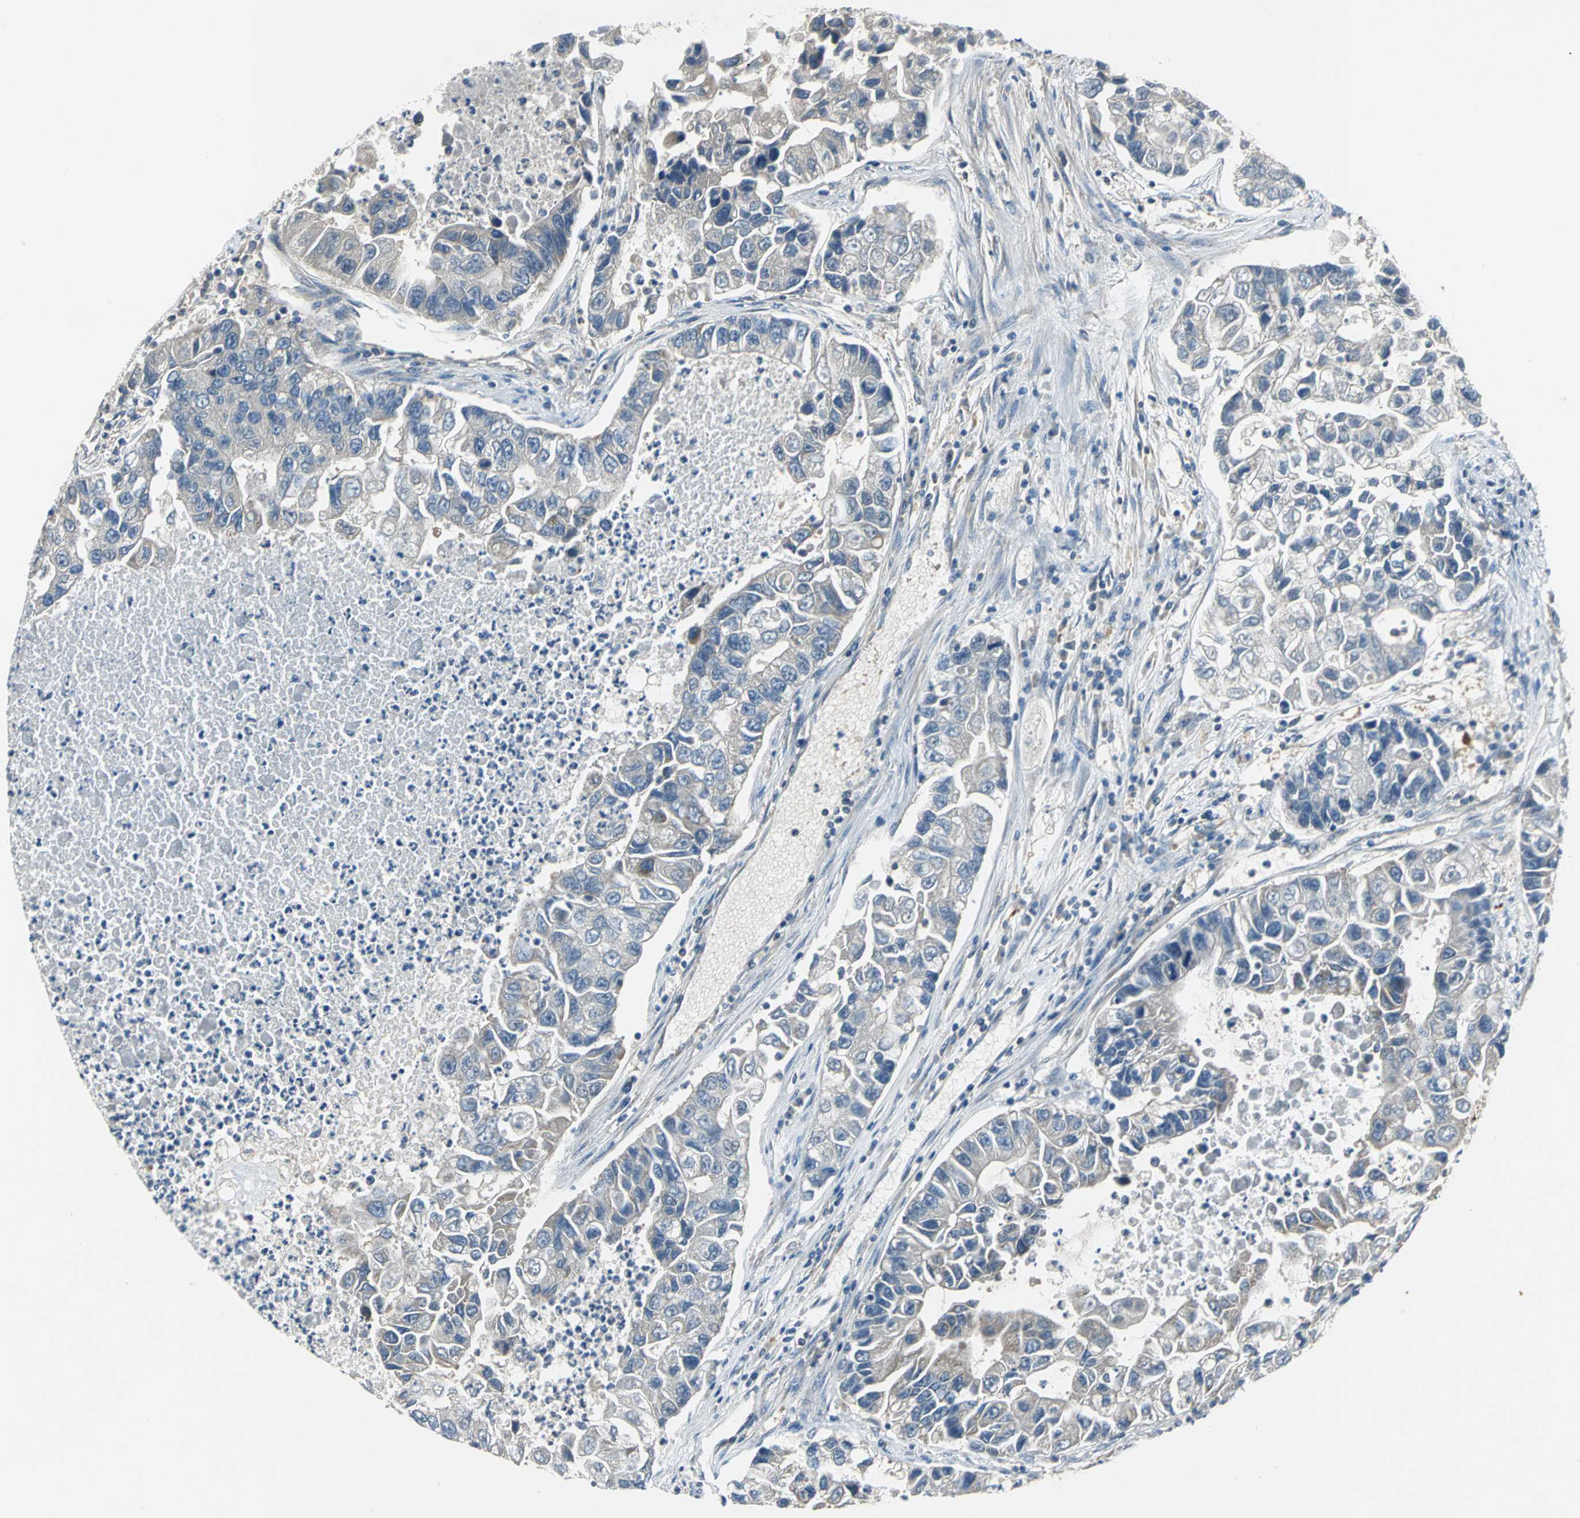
{"staining": {"intensity": "negative", "quantity": "none", "location": "none"}, "tissue": "lung cancer", "cell_type": "Tumor cells", "image_type": "cancer", "snomed": [{"axis": "morphology", "description": "Adenocarcinoma, NOS"}, {"axis": "topography", "description": "Lung"}], "caption": "This is an immunohistochemistry (IHC) histopathology image of lung adenocarcinoma. There is no staining in tumor cells.", "gene": "TRAK1", "patient": {"sex": "female", "age": 51}}